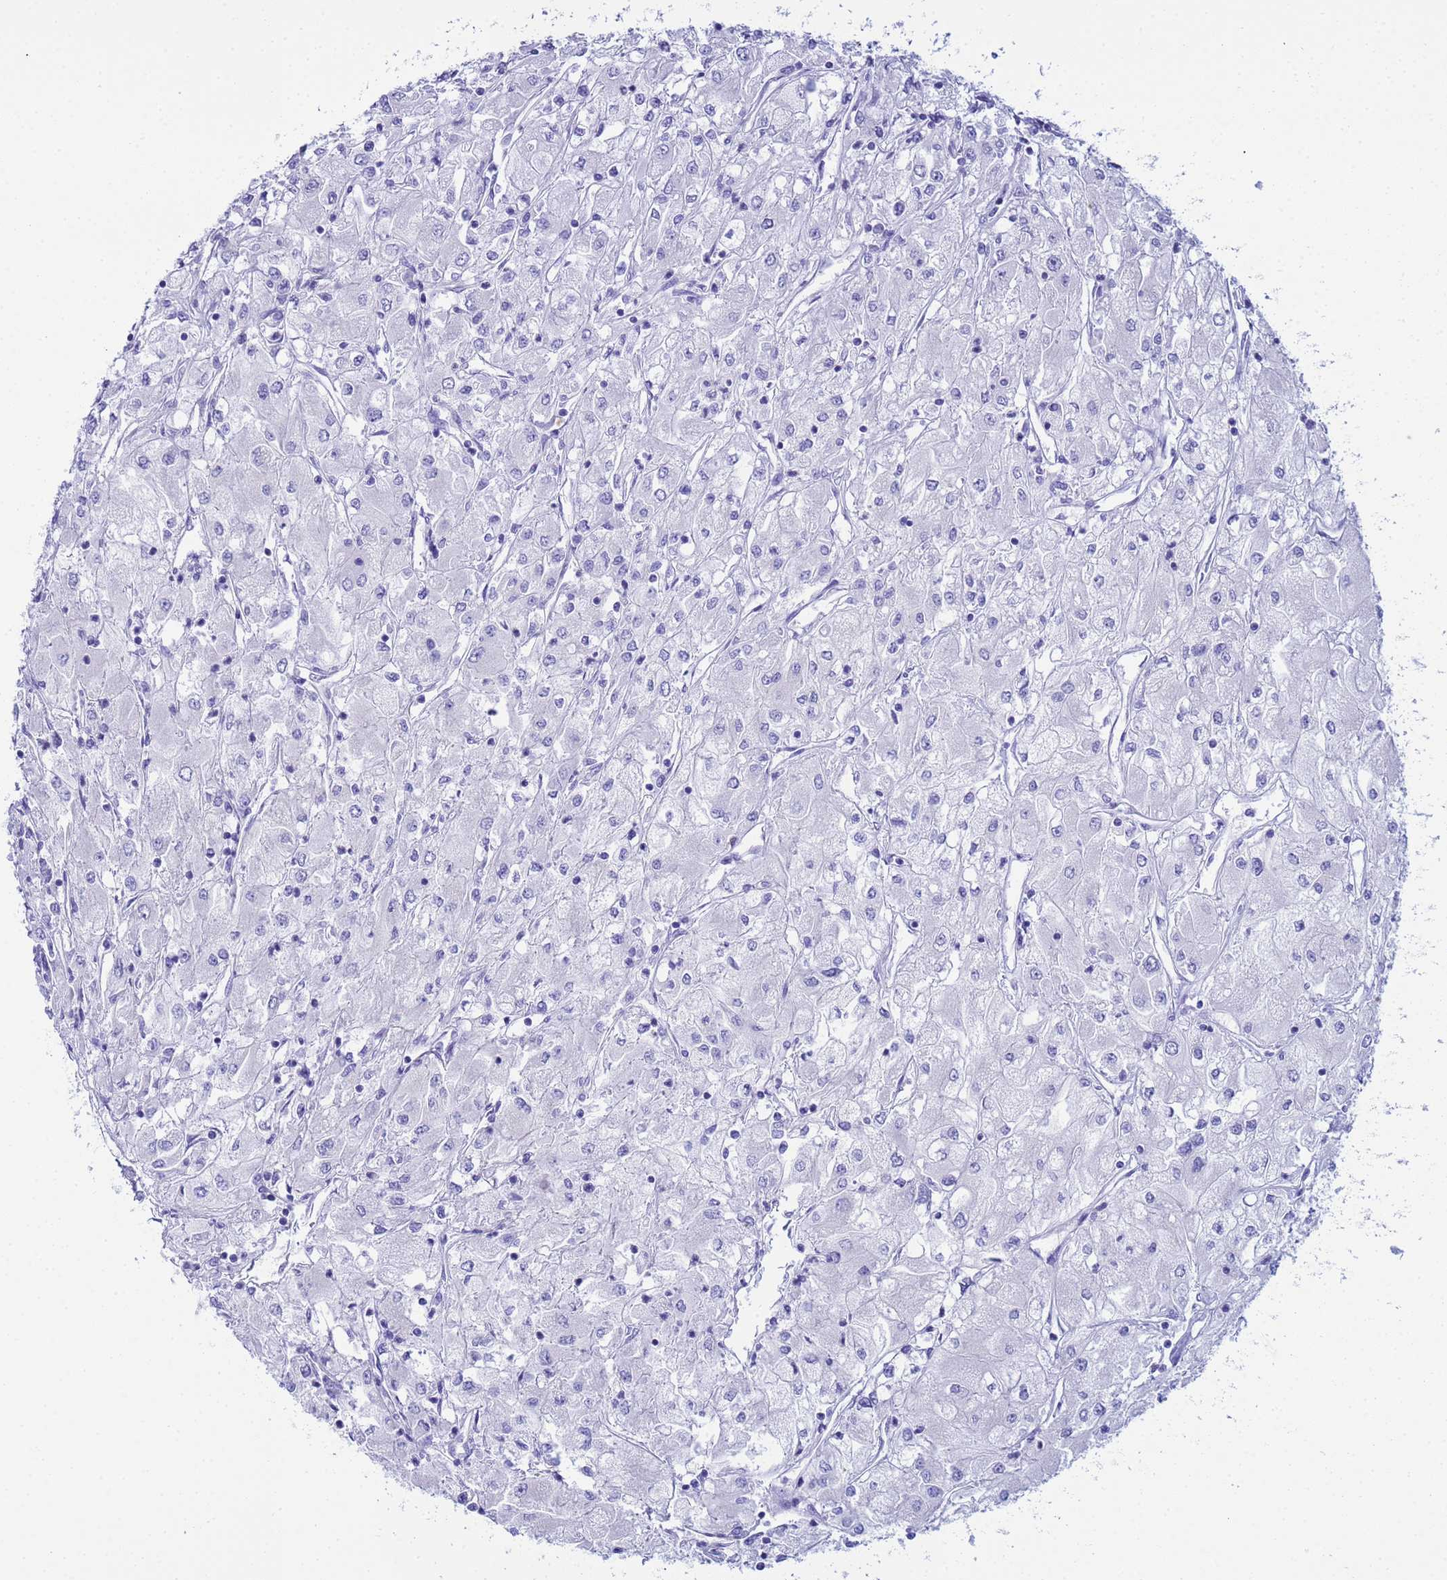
{"staining": {"intensity": "negative", "quantity": "none", "location": "none"}, "tissue": "renal cancer", "cell_type": "Tumor cells", "image_type": "cancer", "snomed": [{"axis": "morphology", "description": "Adenocarcinoma, NOS"}, {"axis": "topography", "description": "Kidney"}], "caption": "Immunohistochemistry of human renal cancer shows no staining in tumor cells. The staining is performed using DAB brown chromogen with nuclei counter-stained in using hematoxylin.", "gene": "AQP12A", "patient": {"sex": "male", "age": 80}}